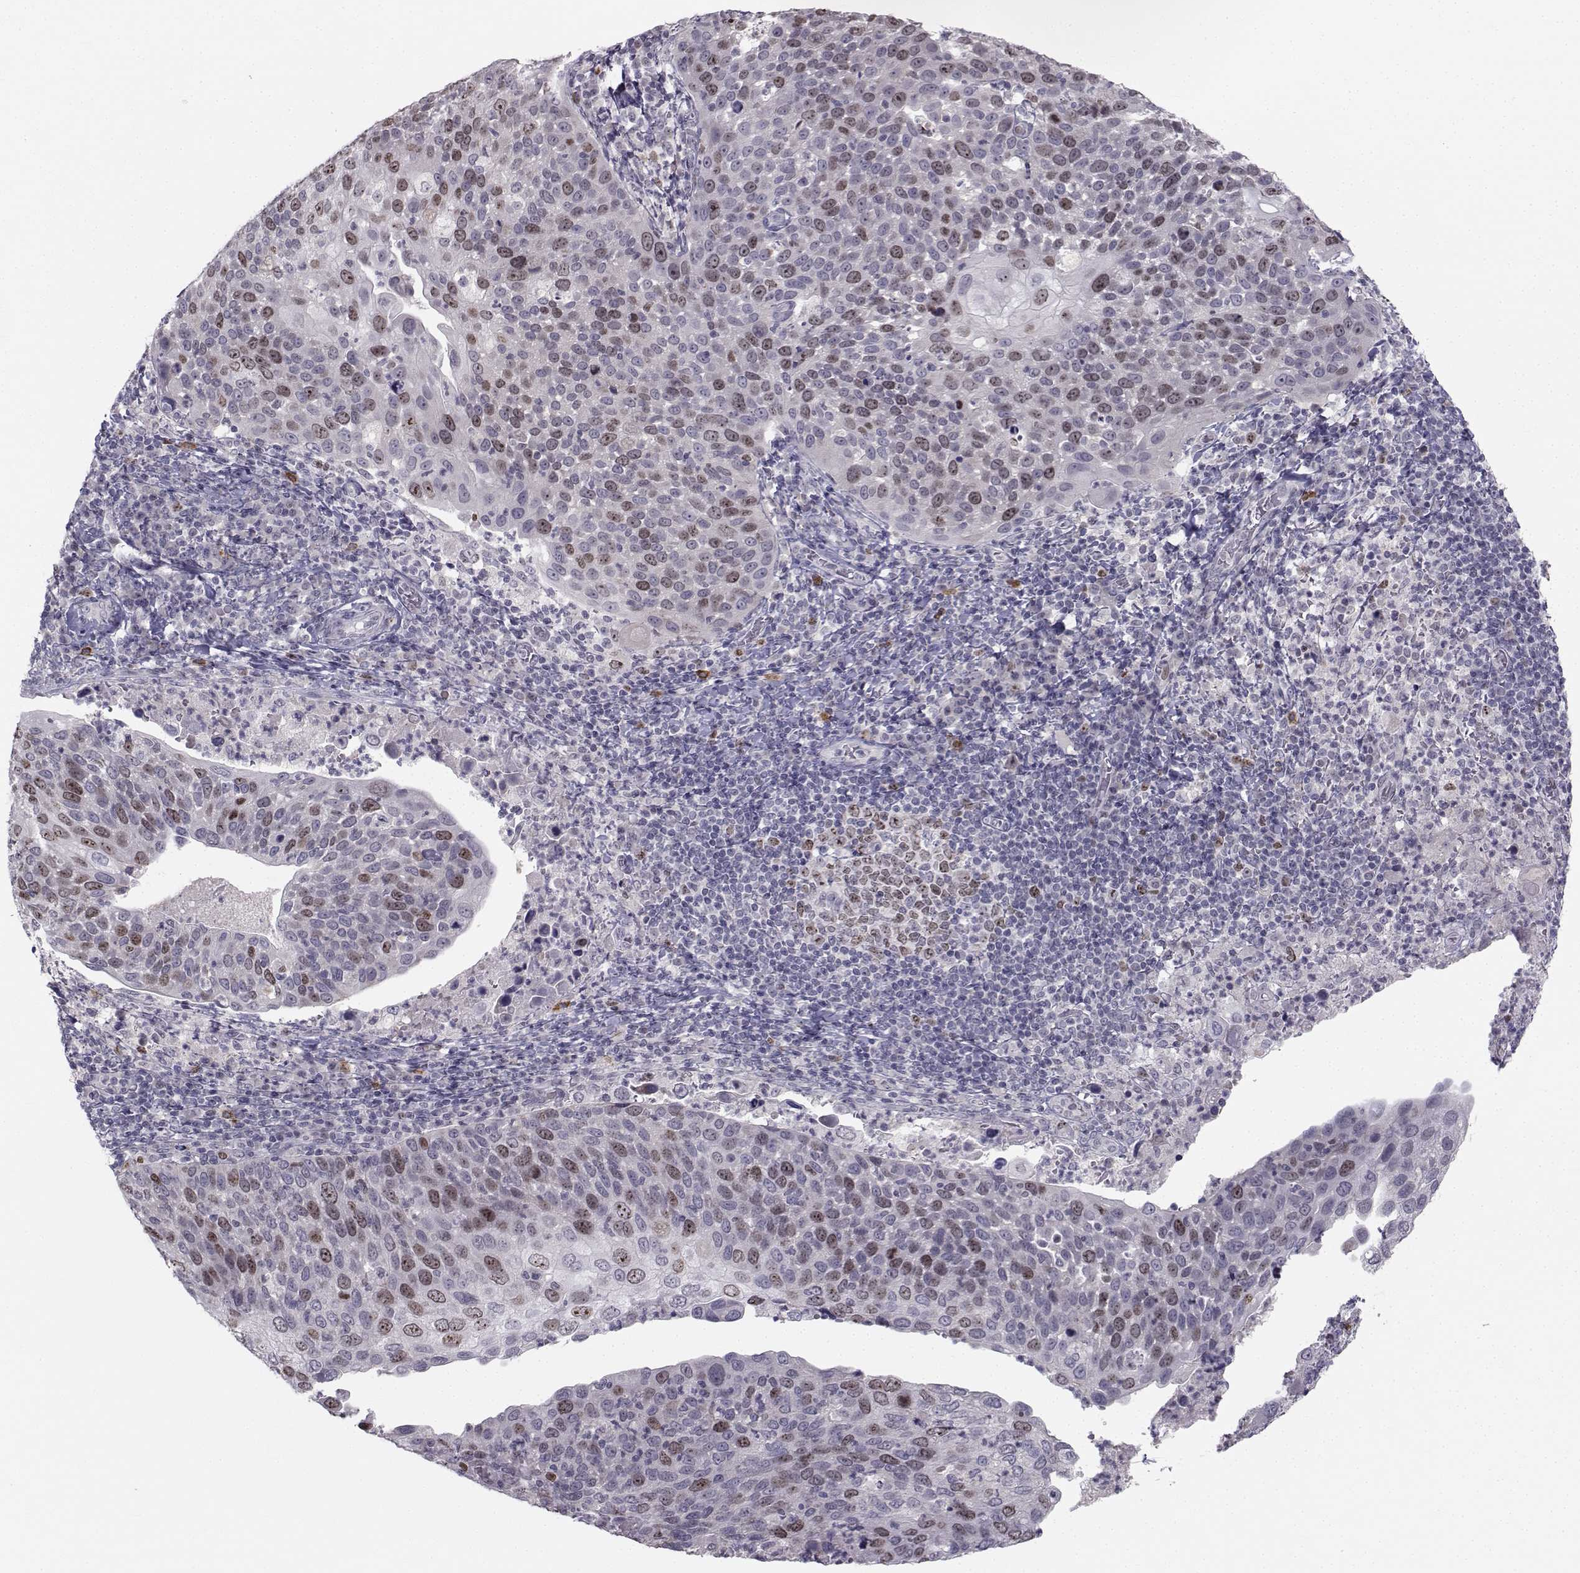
{"staining": {"intensity": "weak", "quantity": "25%-75%", "location": "nuclear"}, "tissue": "cervical cancer", "cell_type": "Tumor cells", "image_type": "cancer", "snomed": [{"axis": "morphology", "description": "Squamous cell carcinoma, NOS"}, {"axis": "topography", "description": "Cervix"}], "caption": "Immunohistochemistry of cervical cancer demonstrates low levels of weak nuclear positivity in about 25%-75% of tumor cells.", "gene": "LRP8", "patient": {"sex": "female", "age": 54}}